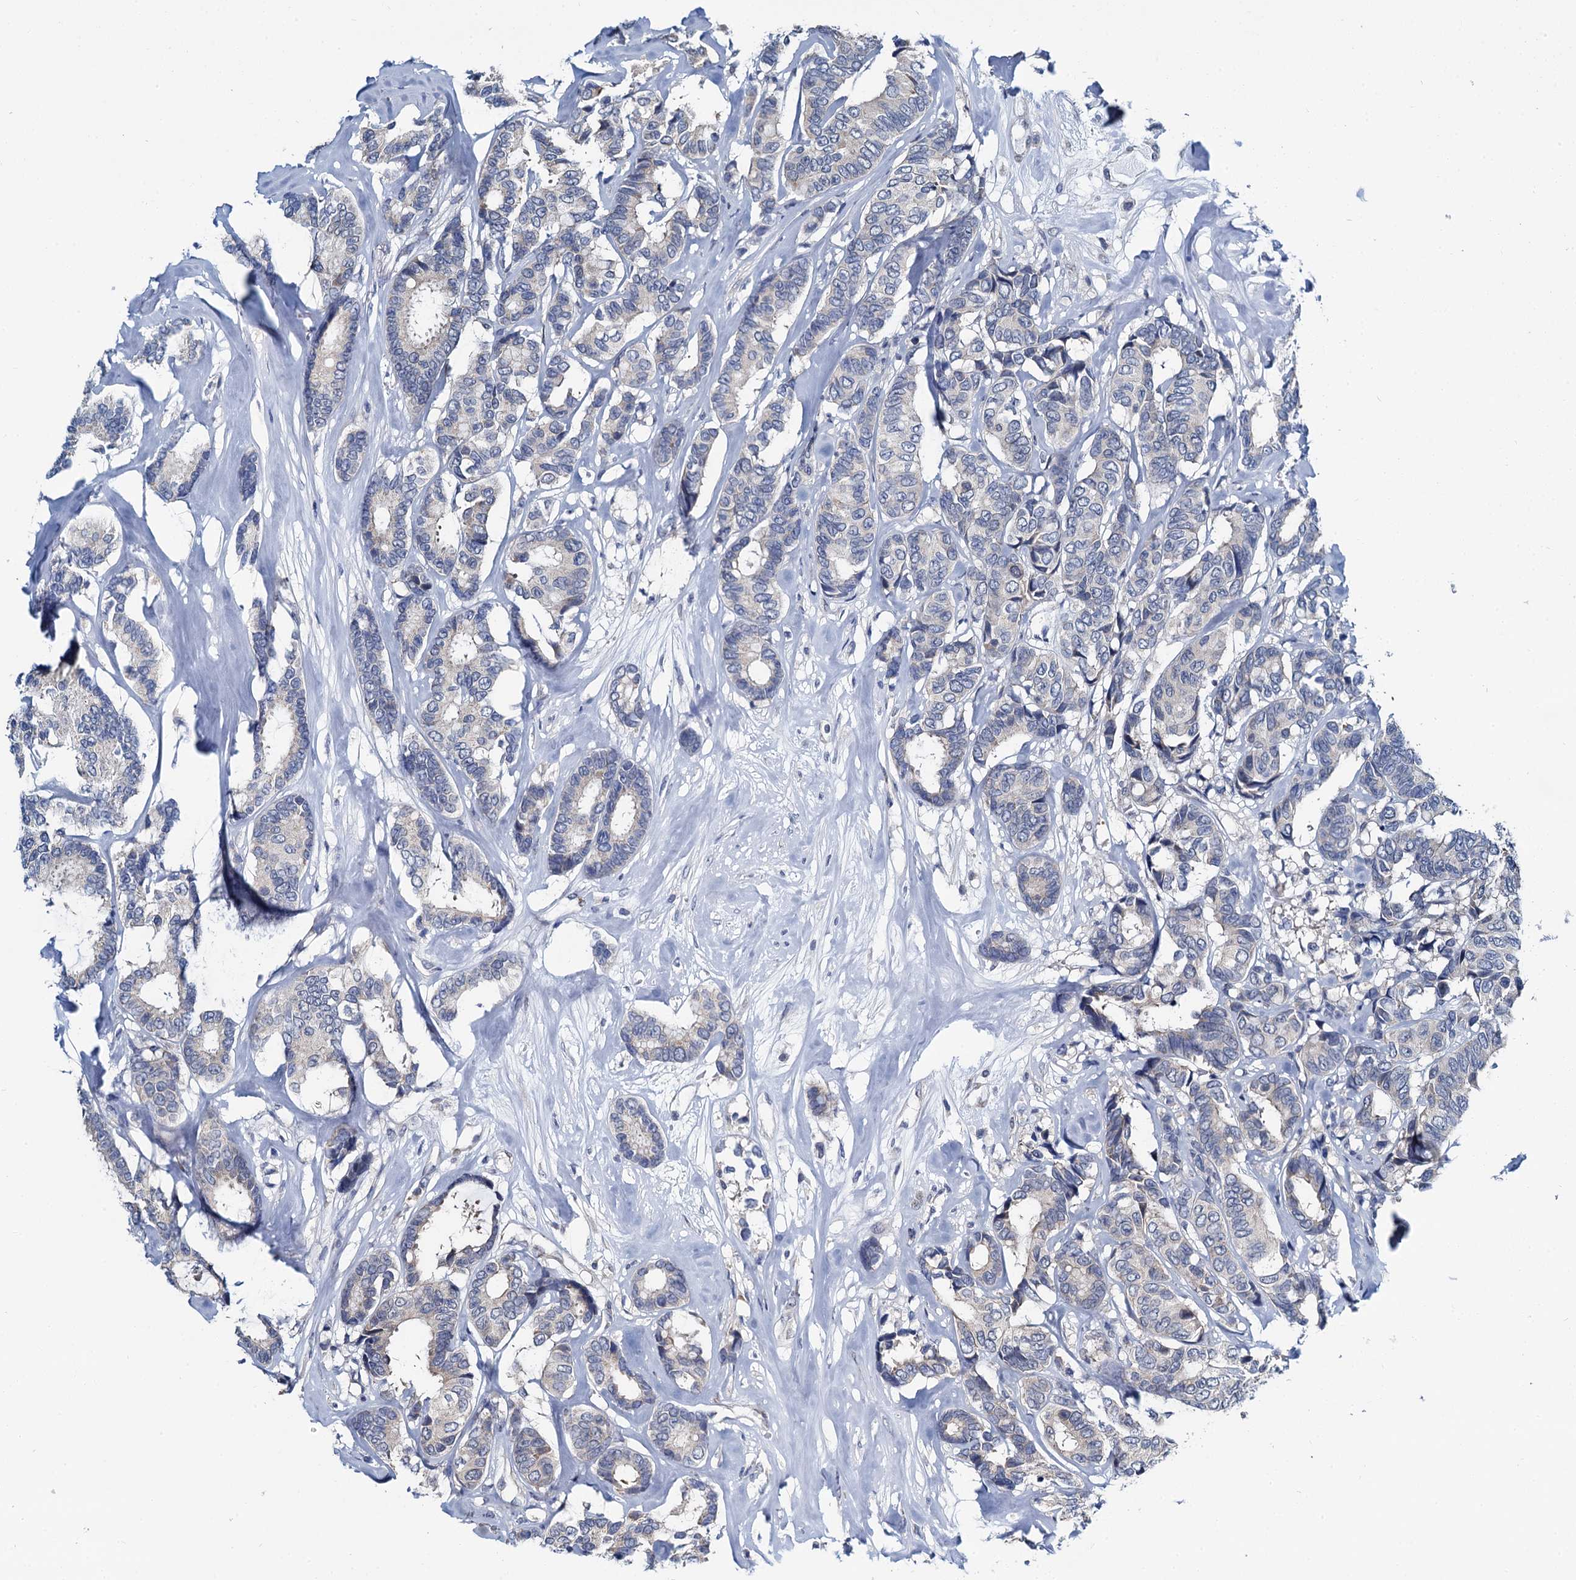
{"staining": {"intensity": "negative", "quantity": "none", "location": "none"}, "tissue": "breast cancer", "cell_type": "Tumor cells", "image_type": "cancer", "snomed": [{"axis": "morphology", "description": "Duct carcinoma"}, {"axis": "topography", "description": "Breast"}], "caption": "Human breast infiltrating ductal carcinoma stained for a protein using immunohistochemistry (IHC) reveals no positivity in tumor cells.", "gene": "MIOX", "patient": {"sex": "female", "age": 87}}